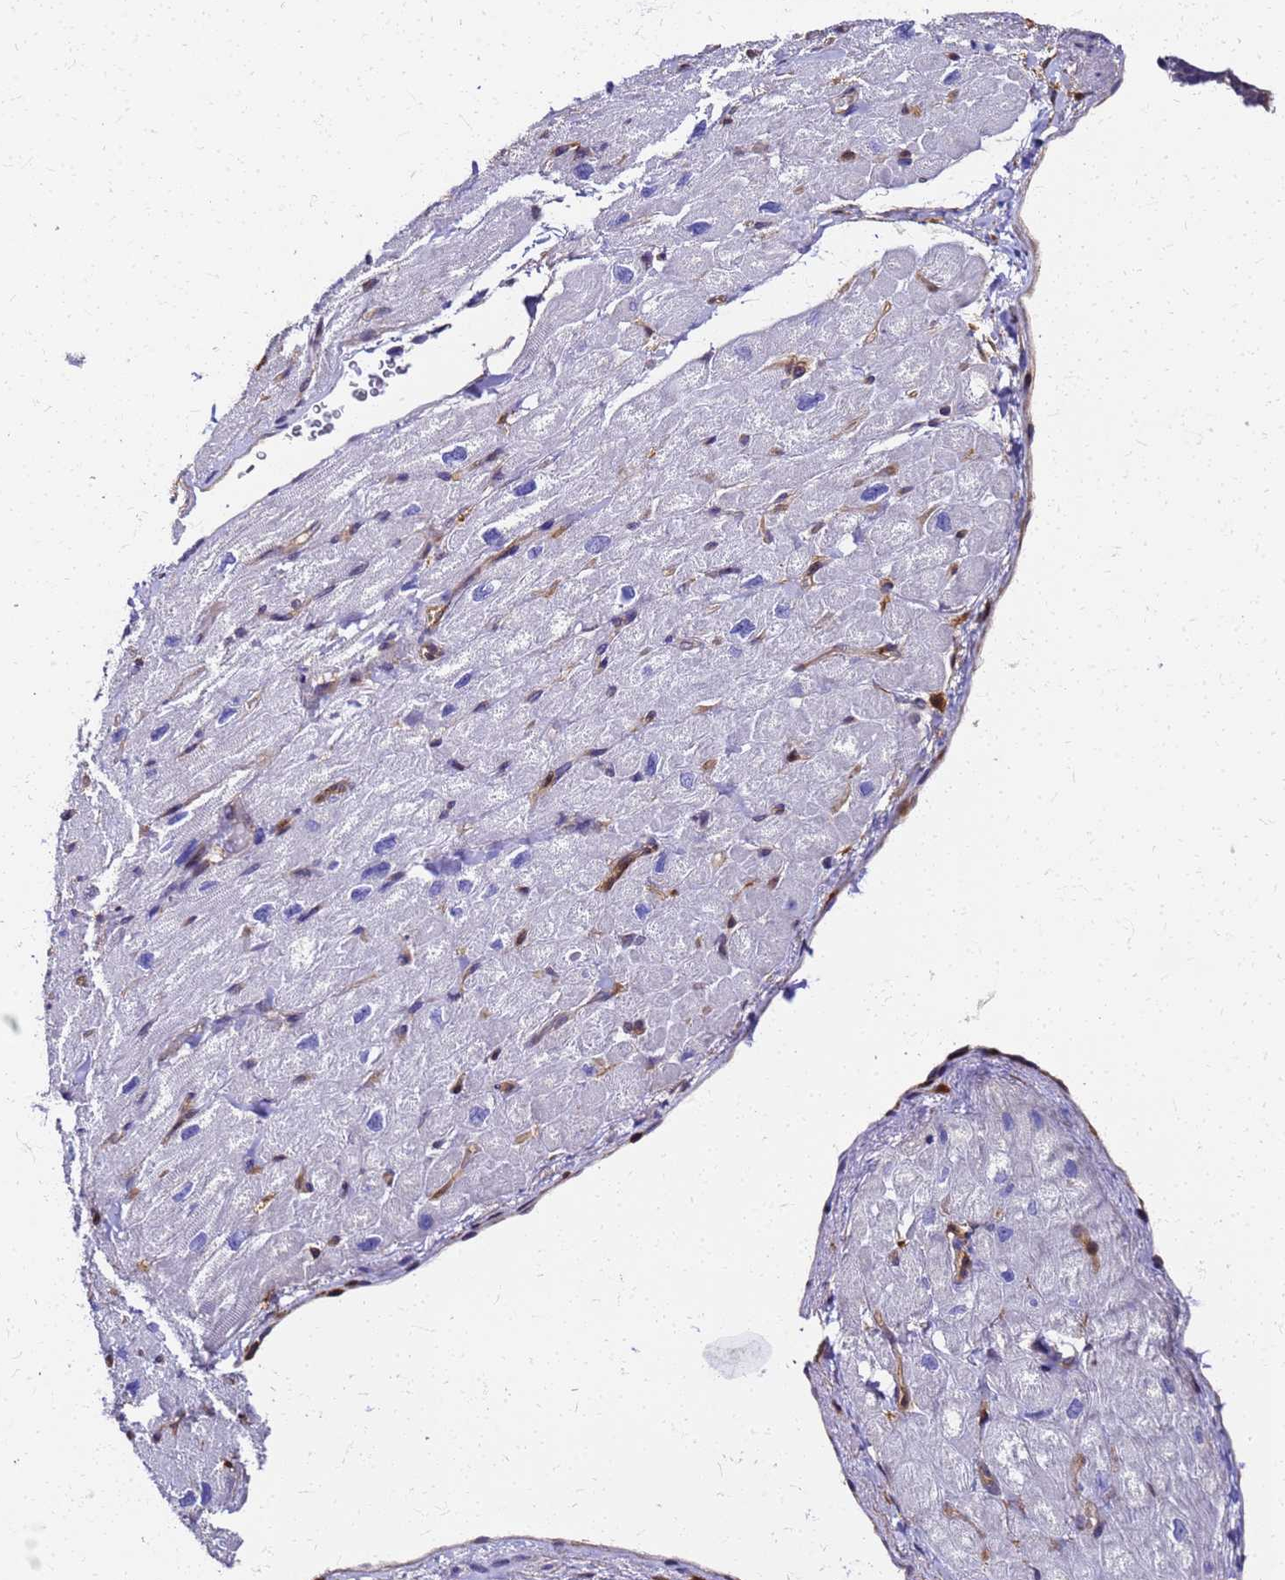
{"staining": {"intensity": "negative", "quantity": "none", "location": "none"}, "tissue": "heart muscle", "cell_type": "Cardiomyocytes", "image_type": "normal", "snomed": [{"axis": "morphology", "description": "Normal tissue, NOS"}, {"axis": "topography", "description": "Heart"}], "caption": "Immunohistochemical staining of normal human heart muscle exhibits no significant staining in cardiomyocytes.", "gene": "S100A11", "patient": {"sex": "male", "age": 65}}